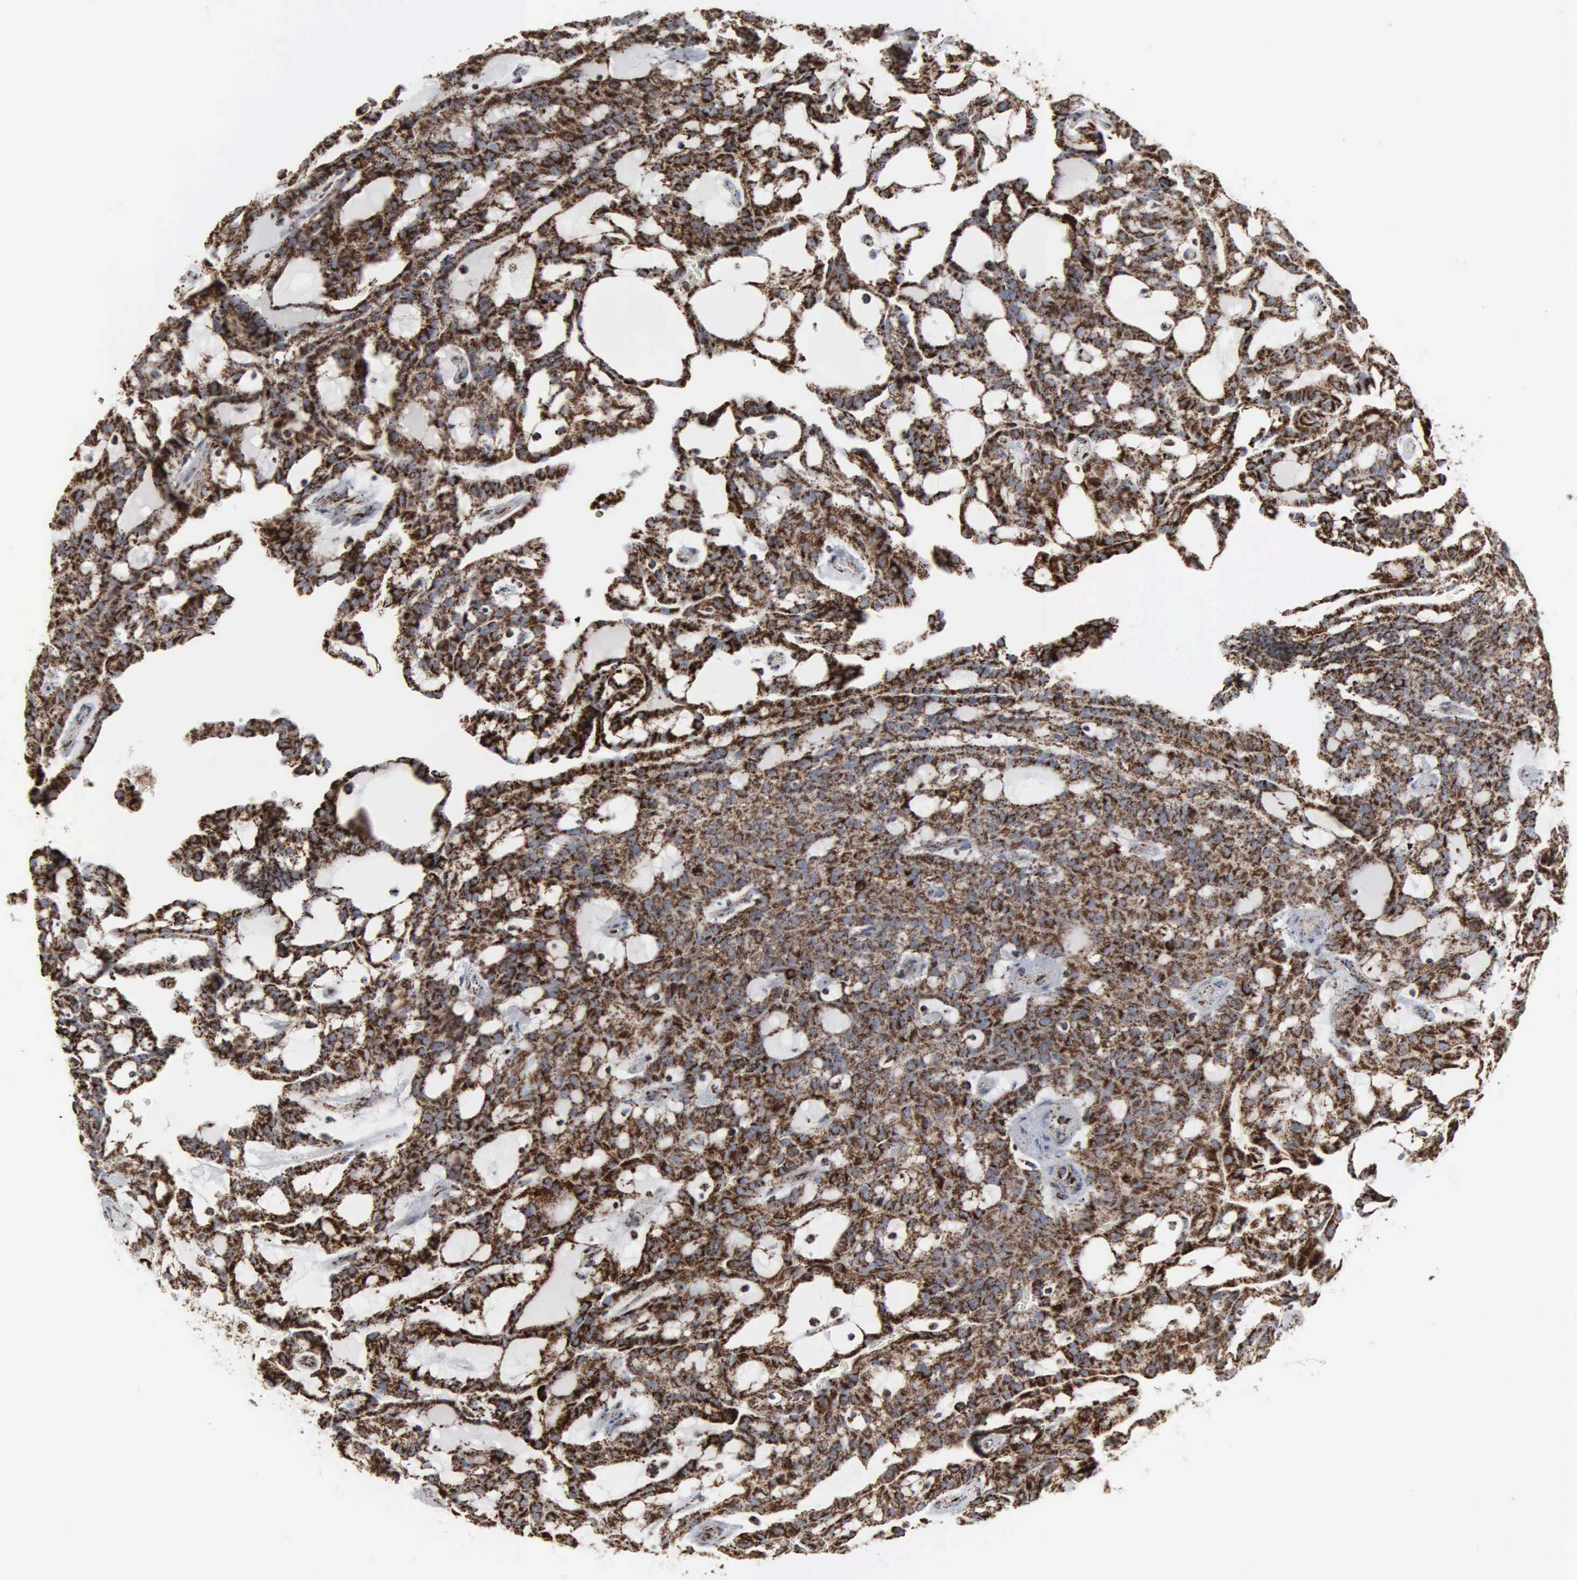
{"staining": {"intensity": "strong", "quantity": ">75%", "location": "cytoplasmic/membranous"}, "tissue": "renal cancer", "cell_type": "Tumor cells", "image_type": "cancer", "snomed": [{"axis": "morphology", "description": "Adenocarcinoma, NOS"}, {"axis": "topography", "description": "Kidney"}], "caption": "Protein analysis of adenocarcinoma (renal) tissue demonstrates strong cytoplasmic/membranous expression in about >75% of tumor cells. Nuclei are stained in blue.", "gene": "HSPA9", "patient": {"sex": "male", "age": 63}}